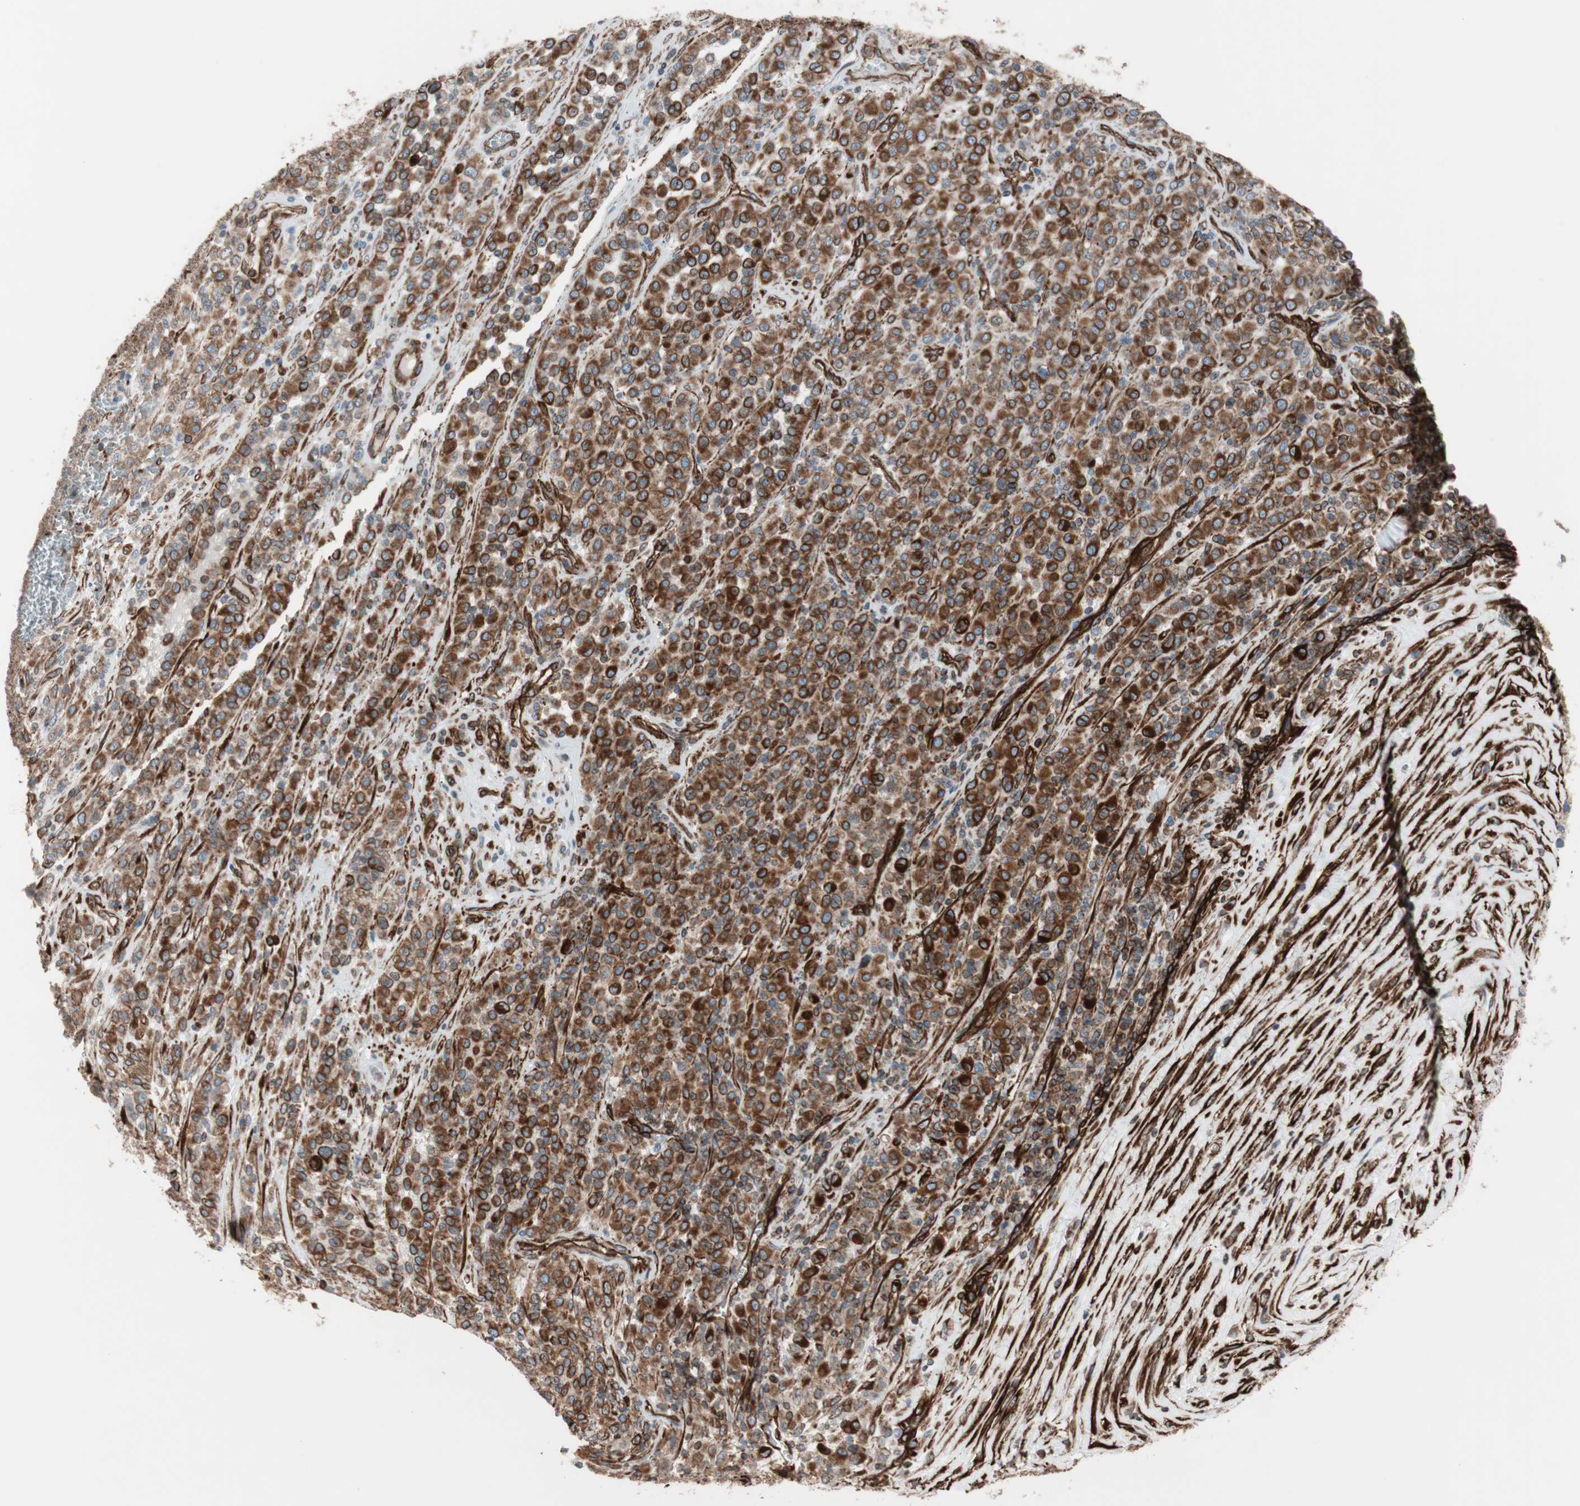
{"staining": {"intensity": "strong", "quantity": ">75%", "location": "cytoplasmic/membranous"}, "tissue": "melanoma", "cell_type": "Tumor cells", "image_type": "cancer", "snomed": [{"axis": "morphology", "description": "Malignant melanoma, Metastatic site"}, {"axis": "topography", "description": "Pancreas"}], "caption": "Malignant melanoma (metastatic site) stained with a brown dye shows strong cytoplasmic/membranous positive staining in approximately >75% of tumor cells.", "gene": "TCTA", "patient": {"sex": "female", "age": 30}}